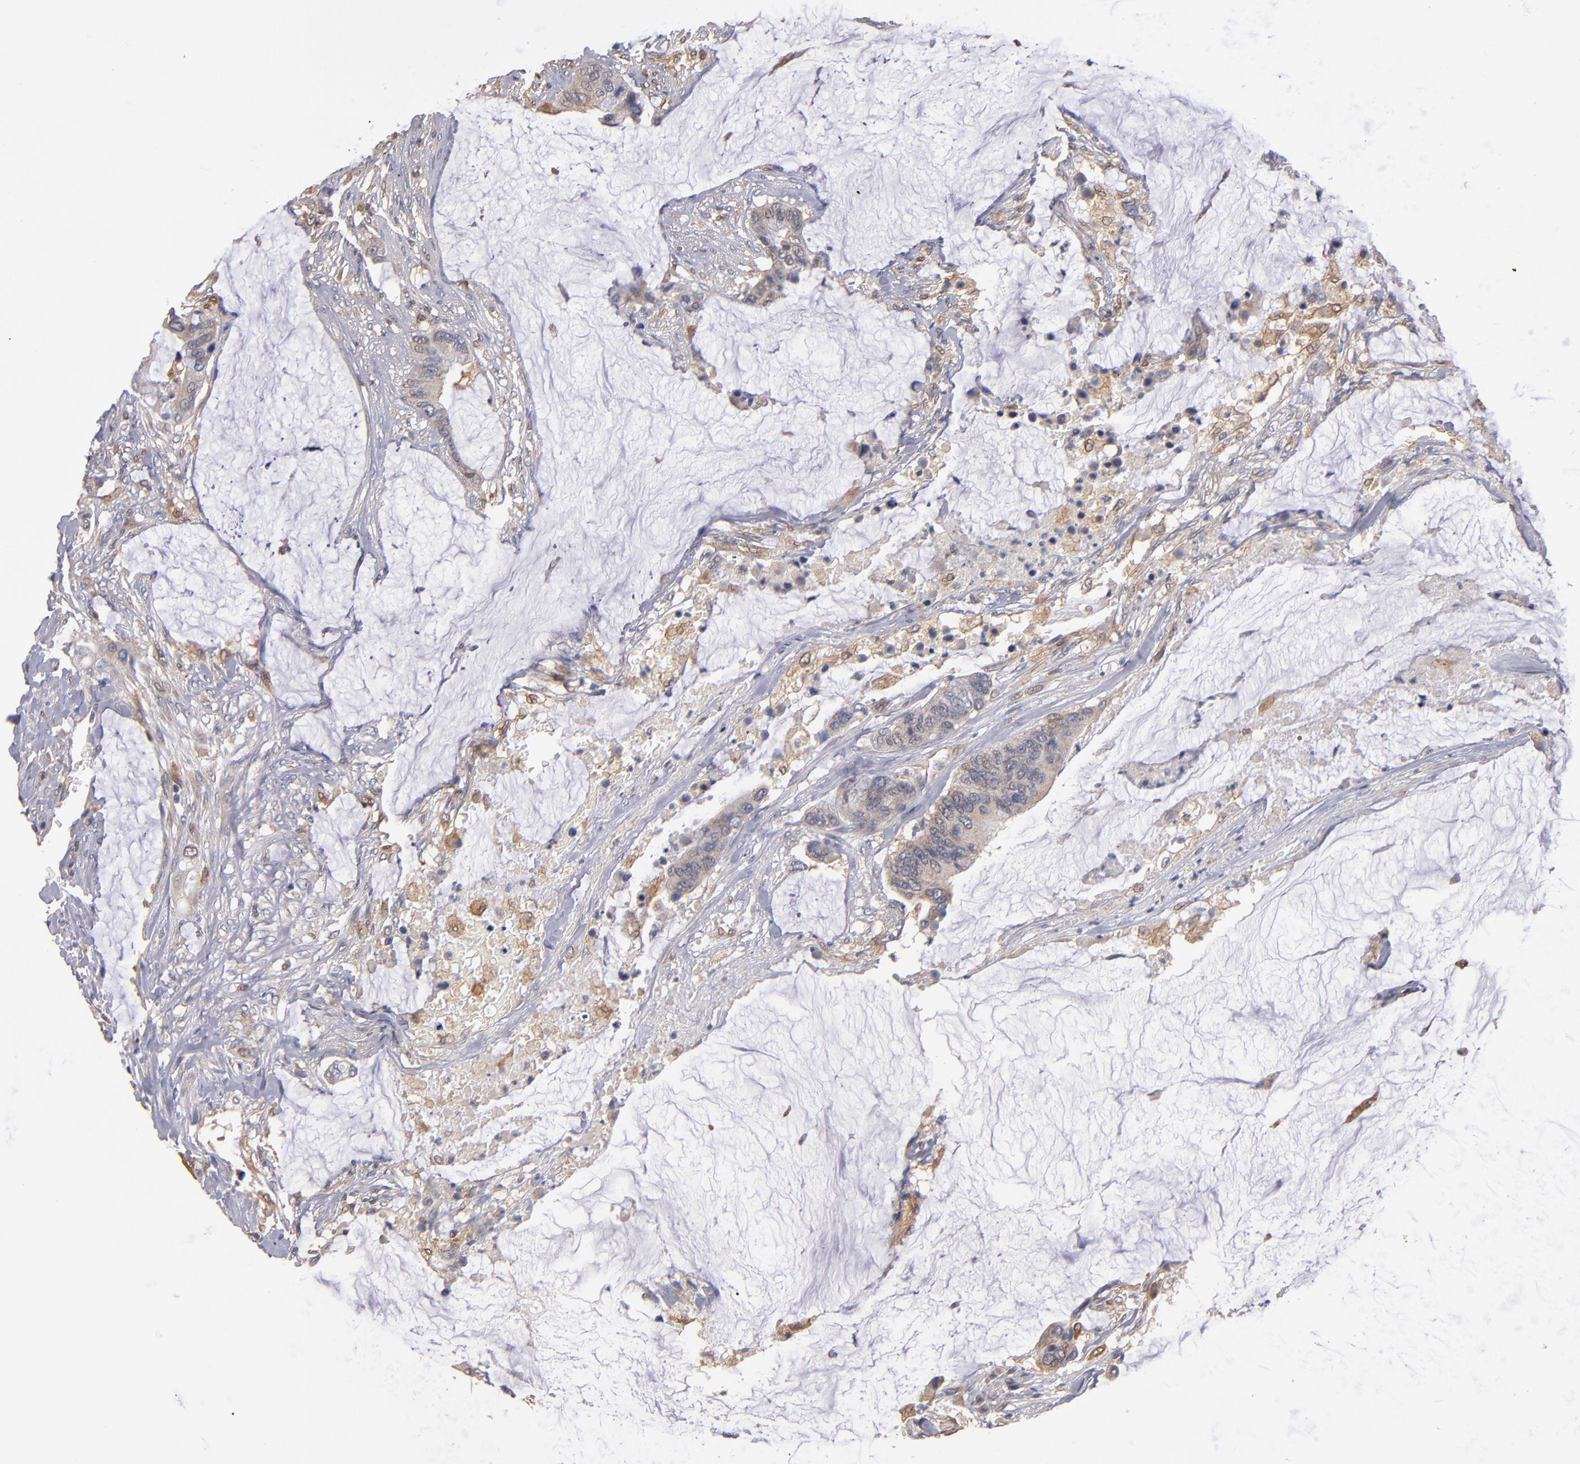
{"staining": {"intensity": "moderate", "quantity": ">75%", "location": "cytoplasmic/membranous"}, "tissue": "colorectal cancer", "cell_type": "Tumor cells", "image_type": "cancer", "snomed": [{"axis": "morphology", "description": "Adenocarcinoma, NOS"}, {"axis": "topography", "description": "Rectum"}], "caption": "The micrograph demonstrates immunohistochemical staining of colorectal adenocarcinoma. There is moderate cytoplasmic/membranous positivity is identified in about >75% of tumor cells. (Stains: DAB (3,3'-diaminobenzidine) in brown, nuclei in blue, Microscopy: brightfield microscopy at high magnification).", "gene": "GMFG", "patient": {"sex": "female", "age": 59}}